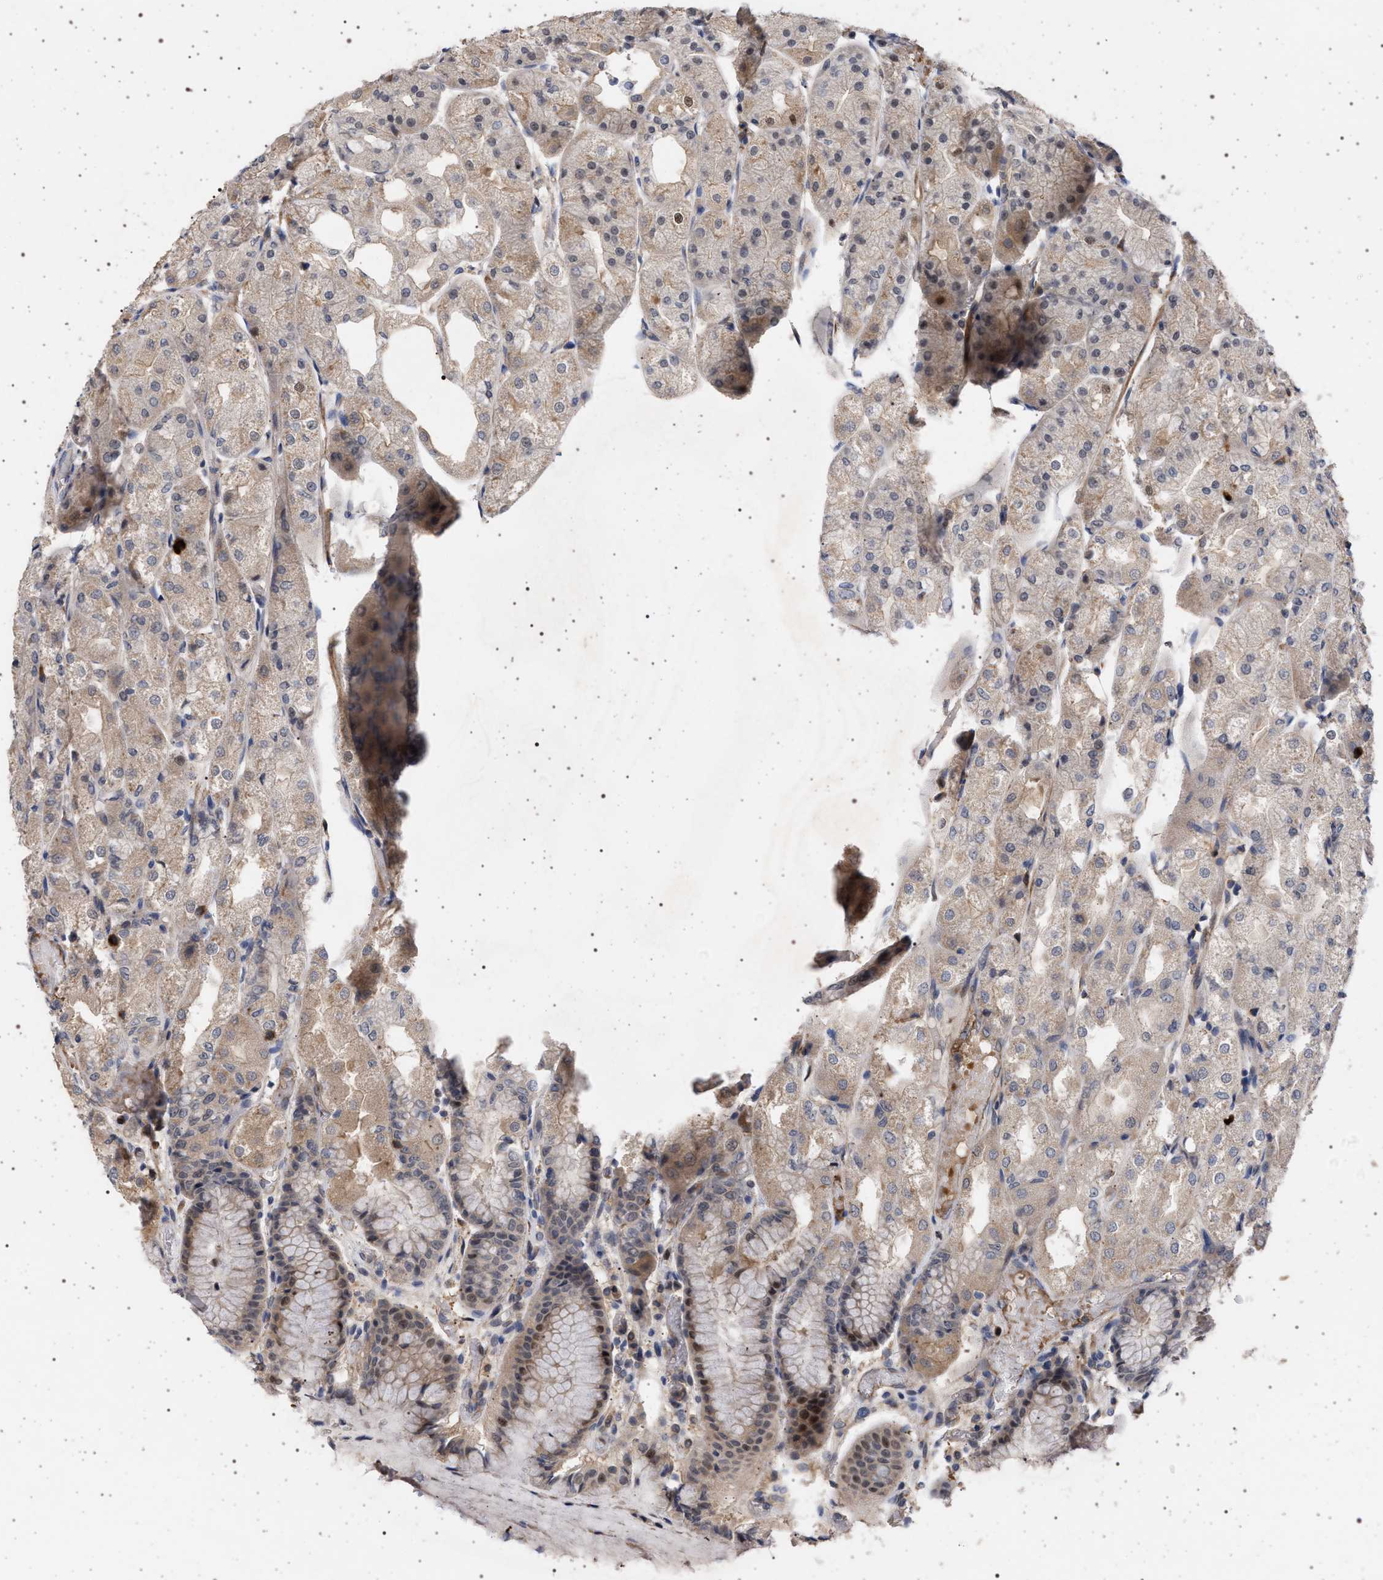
{"staining": {"intensity": "moderate", "quantity": "<25%", "location": "nuclear"}, "tissue": "stomach", "cell_type": "Glandular cells", "image_type": "normal", "snomed": [{"axis": "morphology", "description": "Normal tissue, NOS"}, {"axis": "topography", "description": "Stomach, upper"}], "caption": "A brown stain labels moderate nuclear staining of a protein in glandular cells of unremarkable human stomach. (DAB IHC with brightfield microscopy, high magnification).", "gene": "RBM48", "patient": {"sex": "male", "age": 72}}